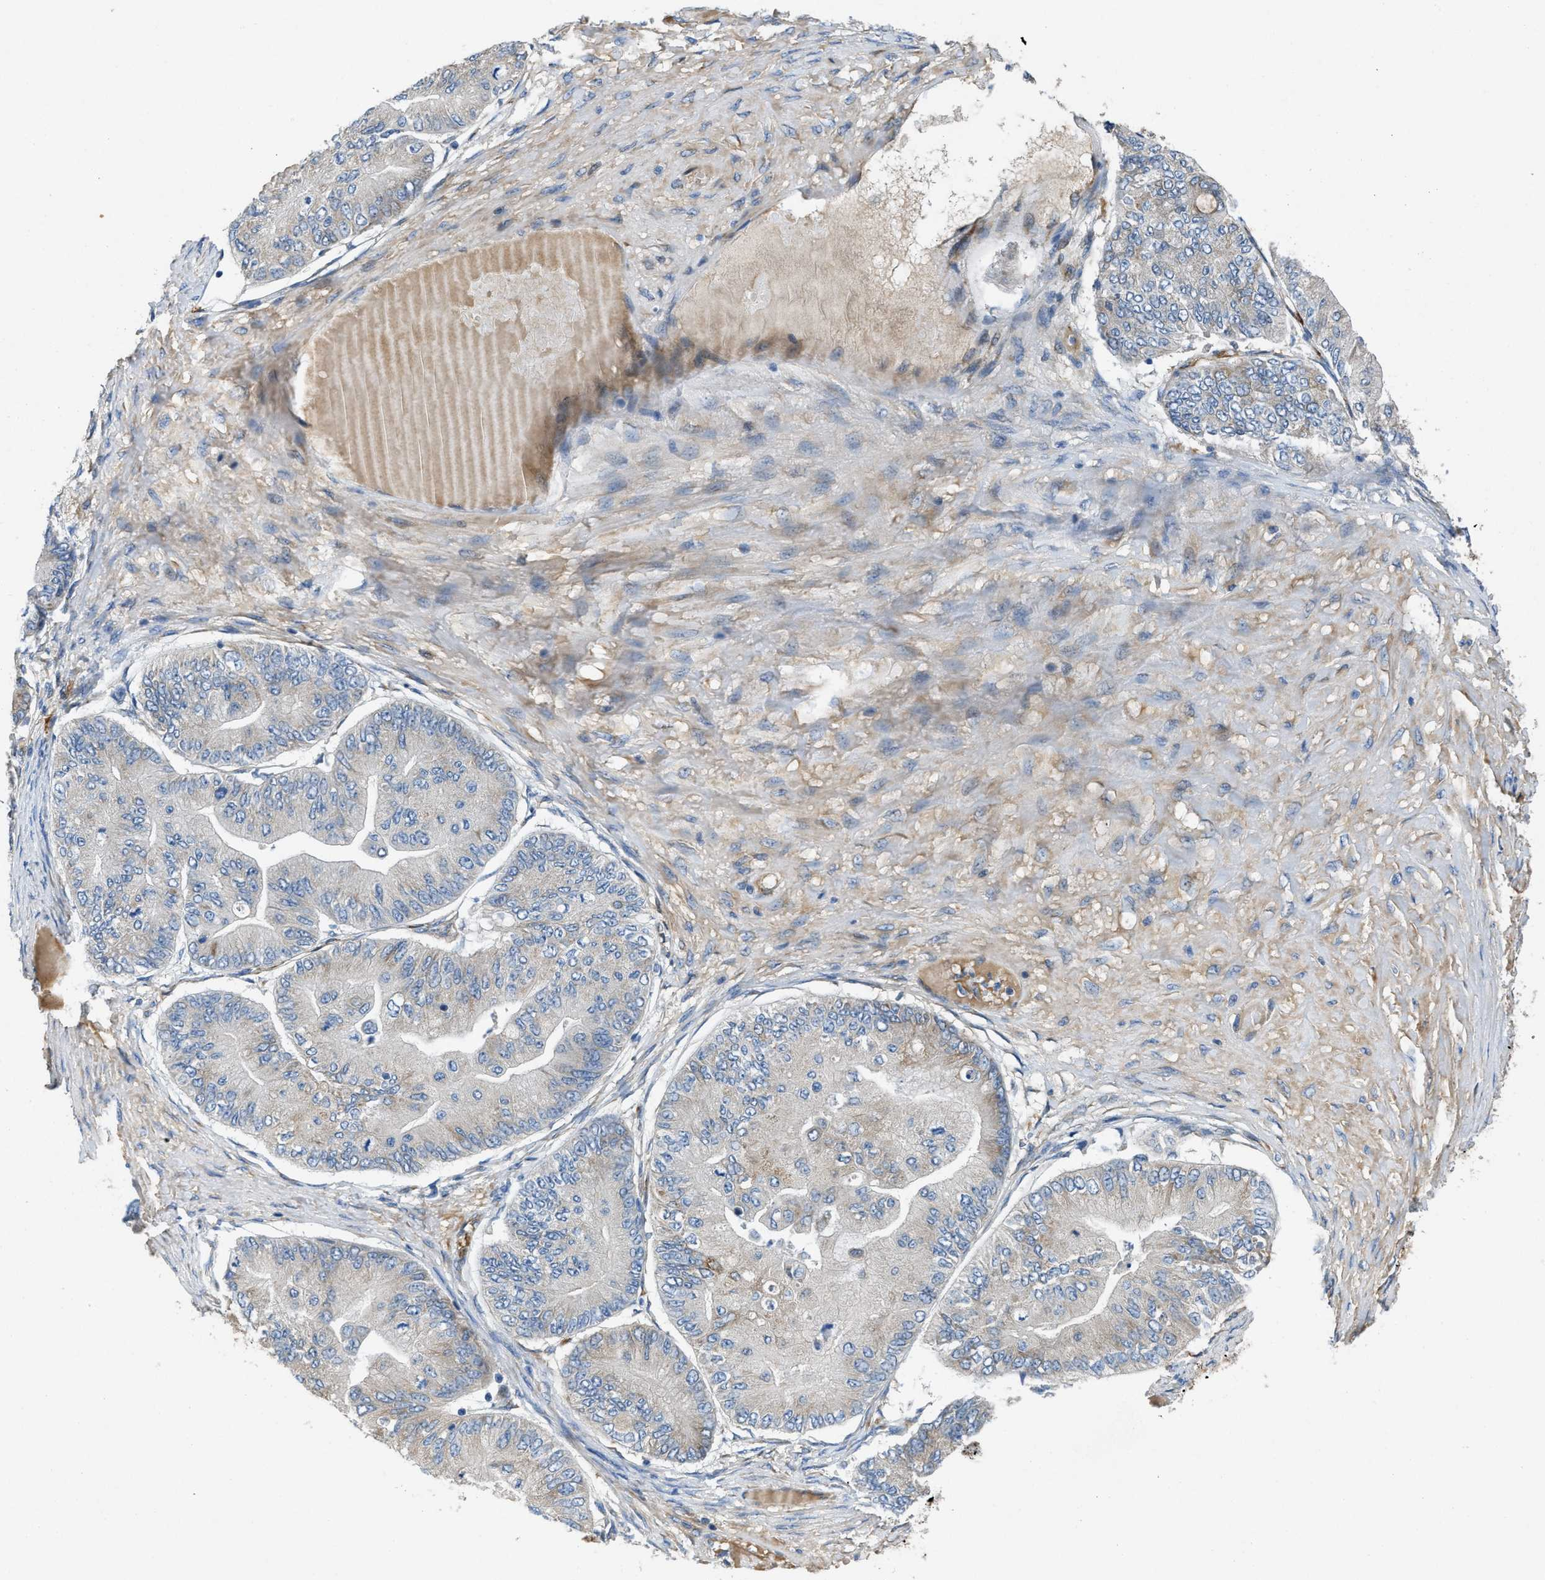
{"staining": {"intensity": "weak", "quantity": "<25%", "location": "cytoplasmic/membranous"}, "tissue": "ovarian cancer", "cell_type": "Tumor cells", "image_type": "cancer", "snomed": [{"axis": "morphology", "description": "Cystadenocarcinoma, mucinous, NOS"}, {"axis": "topography", "description": "Ovary"}], "caption": "A high-resolution micrograph shows immunohistochemistry (IHC) staining of mucinous cystadenocarcinoma (ovarian), which reveals no significant expression in tumor cells.", "gene": "GGCX", "patient": {"sex": "female", "age": 61}}